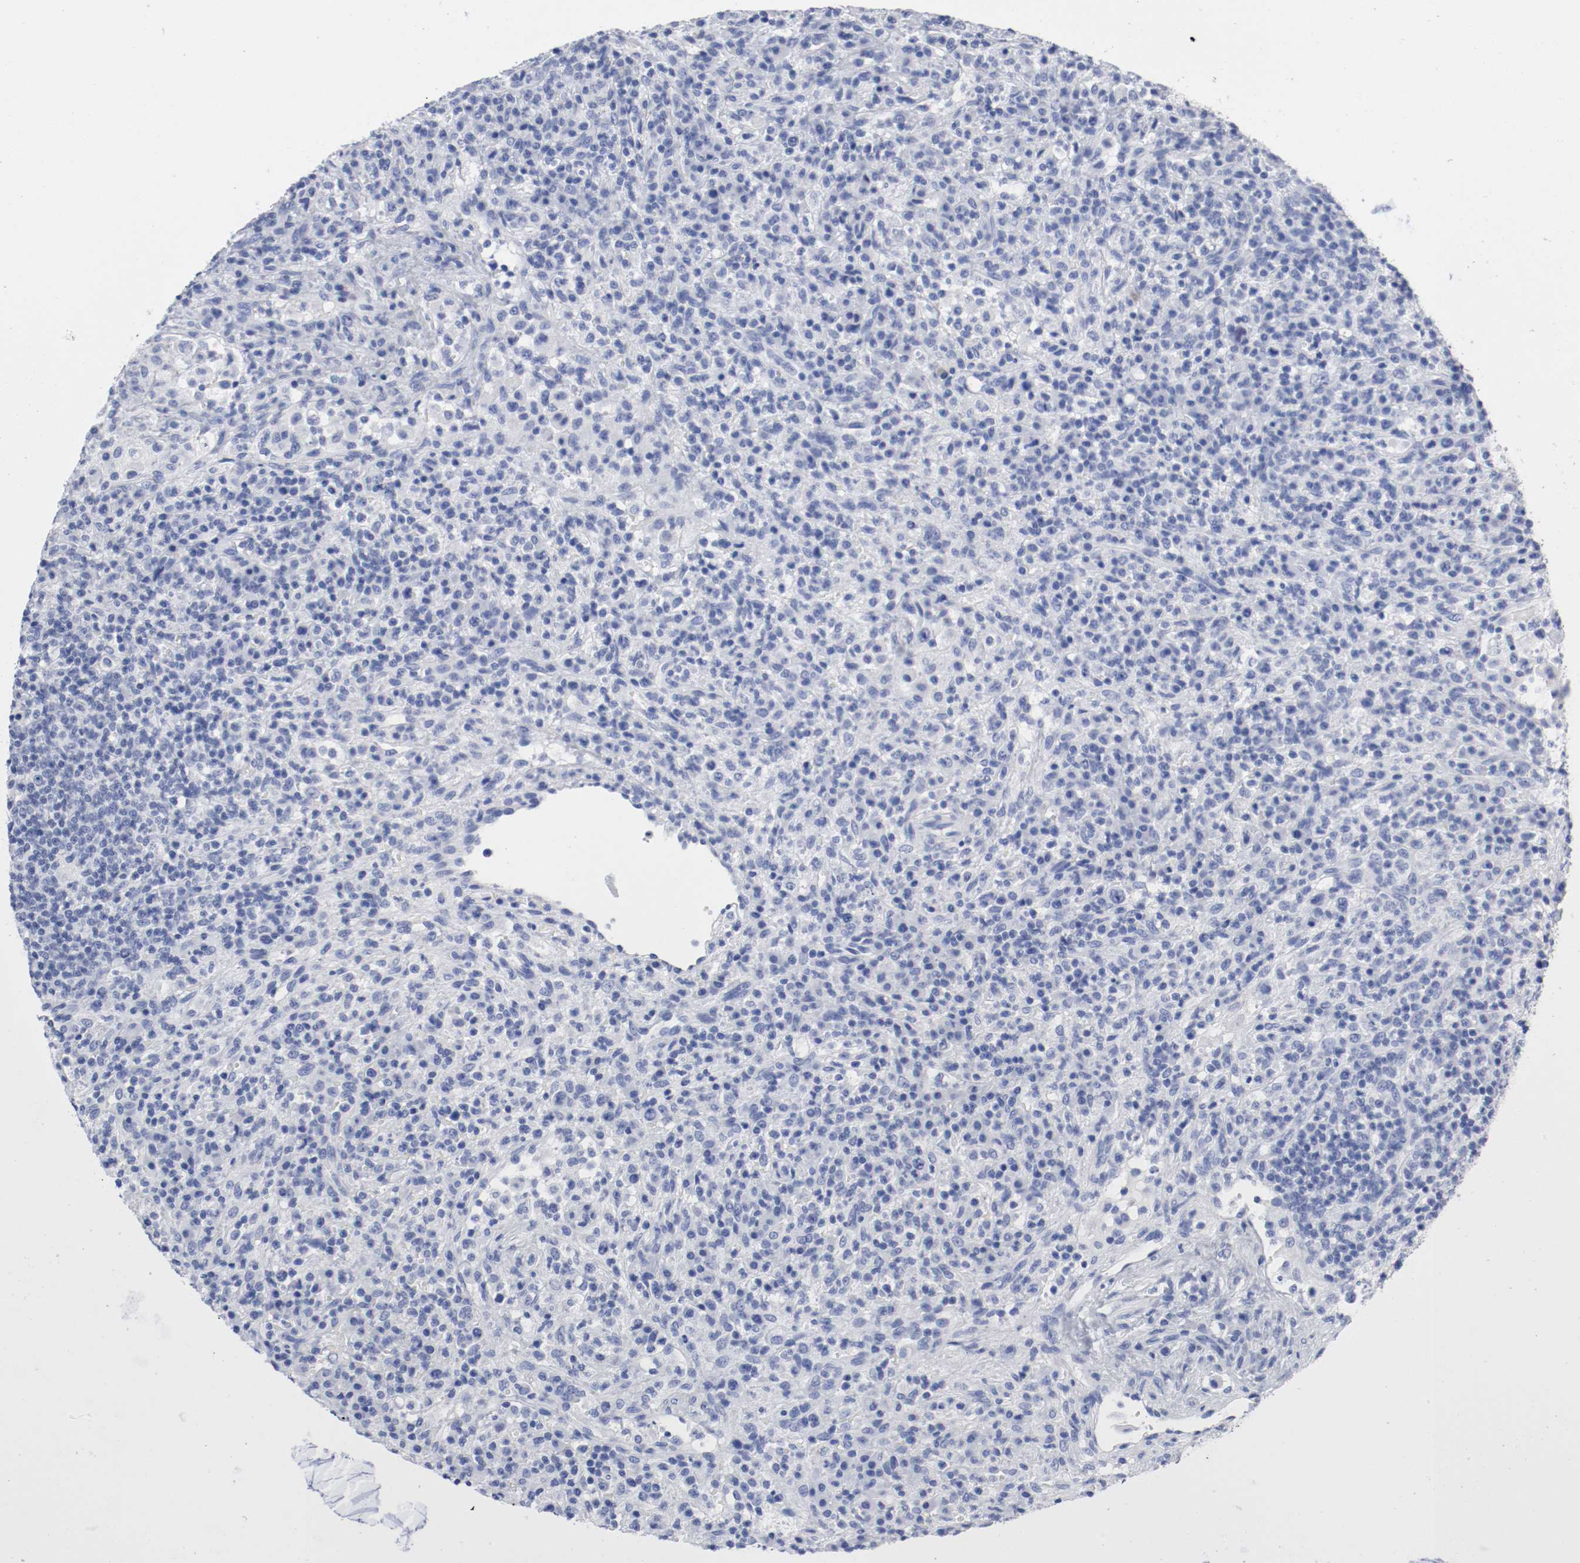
{"staining": {"intensity": "negative", "quantity": "none", "location": "none"}, "tissue": "lymphoma", "cell_type": "Tumor cells", "image_type": "cancer", "snomed": [{"axis": "morphology", "description": "Hodgkin's disease, NOS"}, {"axis": "topography", "description": "Lymph node"}], "caption": "An IHC micrograph of lymphoma is shown. There is no staining in tumor cells of lymphoma.", "gene": "GAD1", "patient": {"sex": "male", "age": 65}}